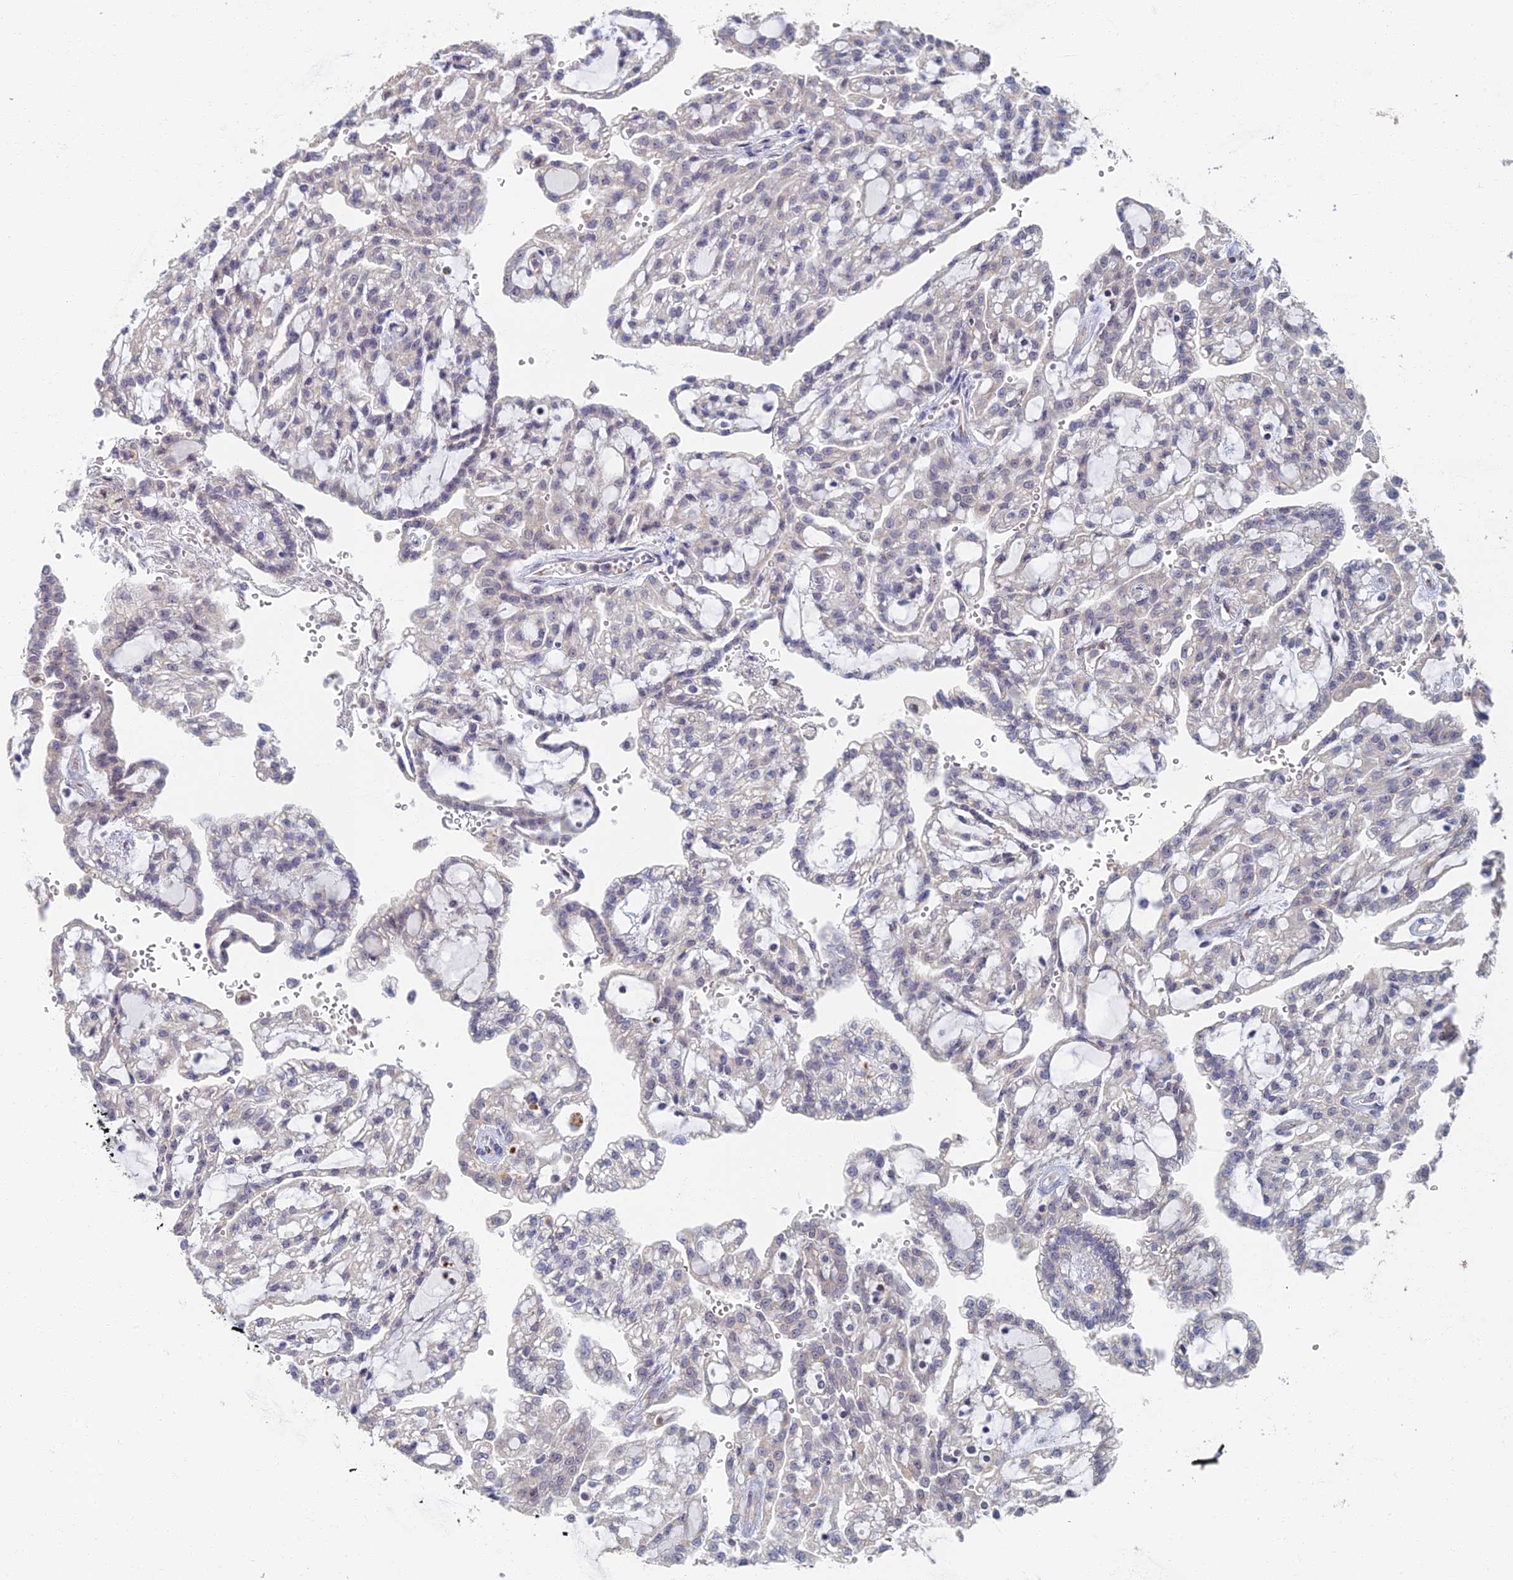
{"staining": {"intensity": "negative", "quantity": "none", "location": "none"}, "tissue": "renal cancer", "cell_type": "Tumor cells", "image_type": "cancer", "snomed": [{"axis": "morphology", "description": "Adenocarcinoma, NOS"}, {"axis": "topography", "description": "Kidney"}], "caption": "Immunohistochemistry (IHC) histopathology image of renal adenocarcinoma stained for a protein (brown), which shows no expression in tumor cells.", "gene": "GPATCH1", "patient": {"sex": "male", "age": 63}}